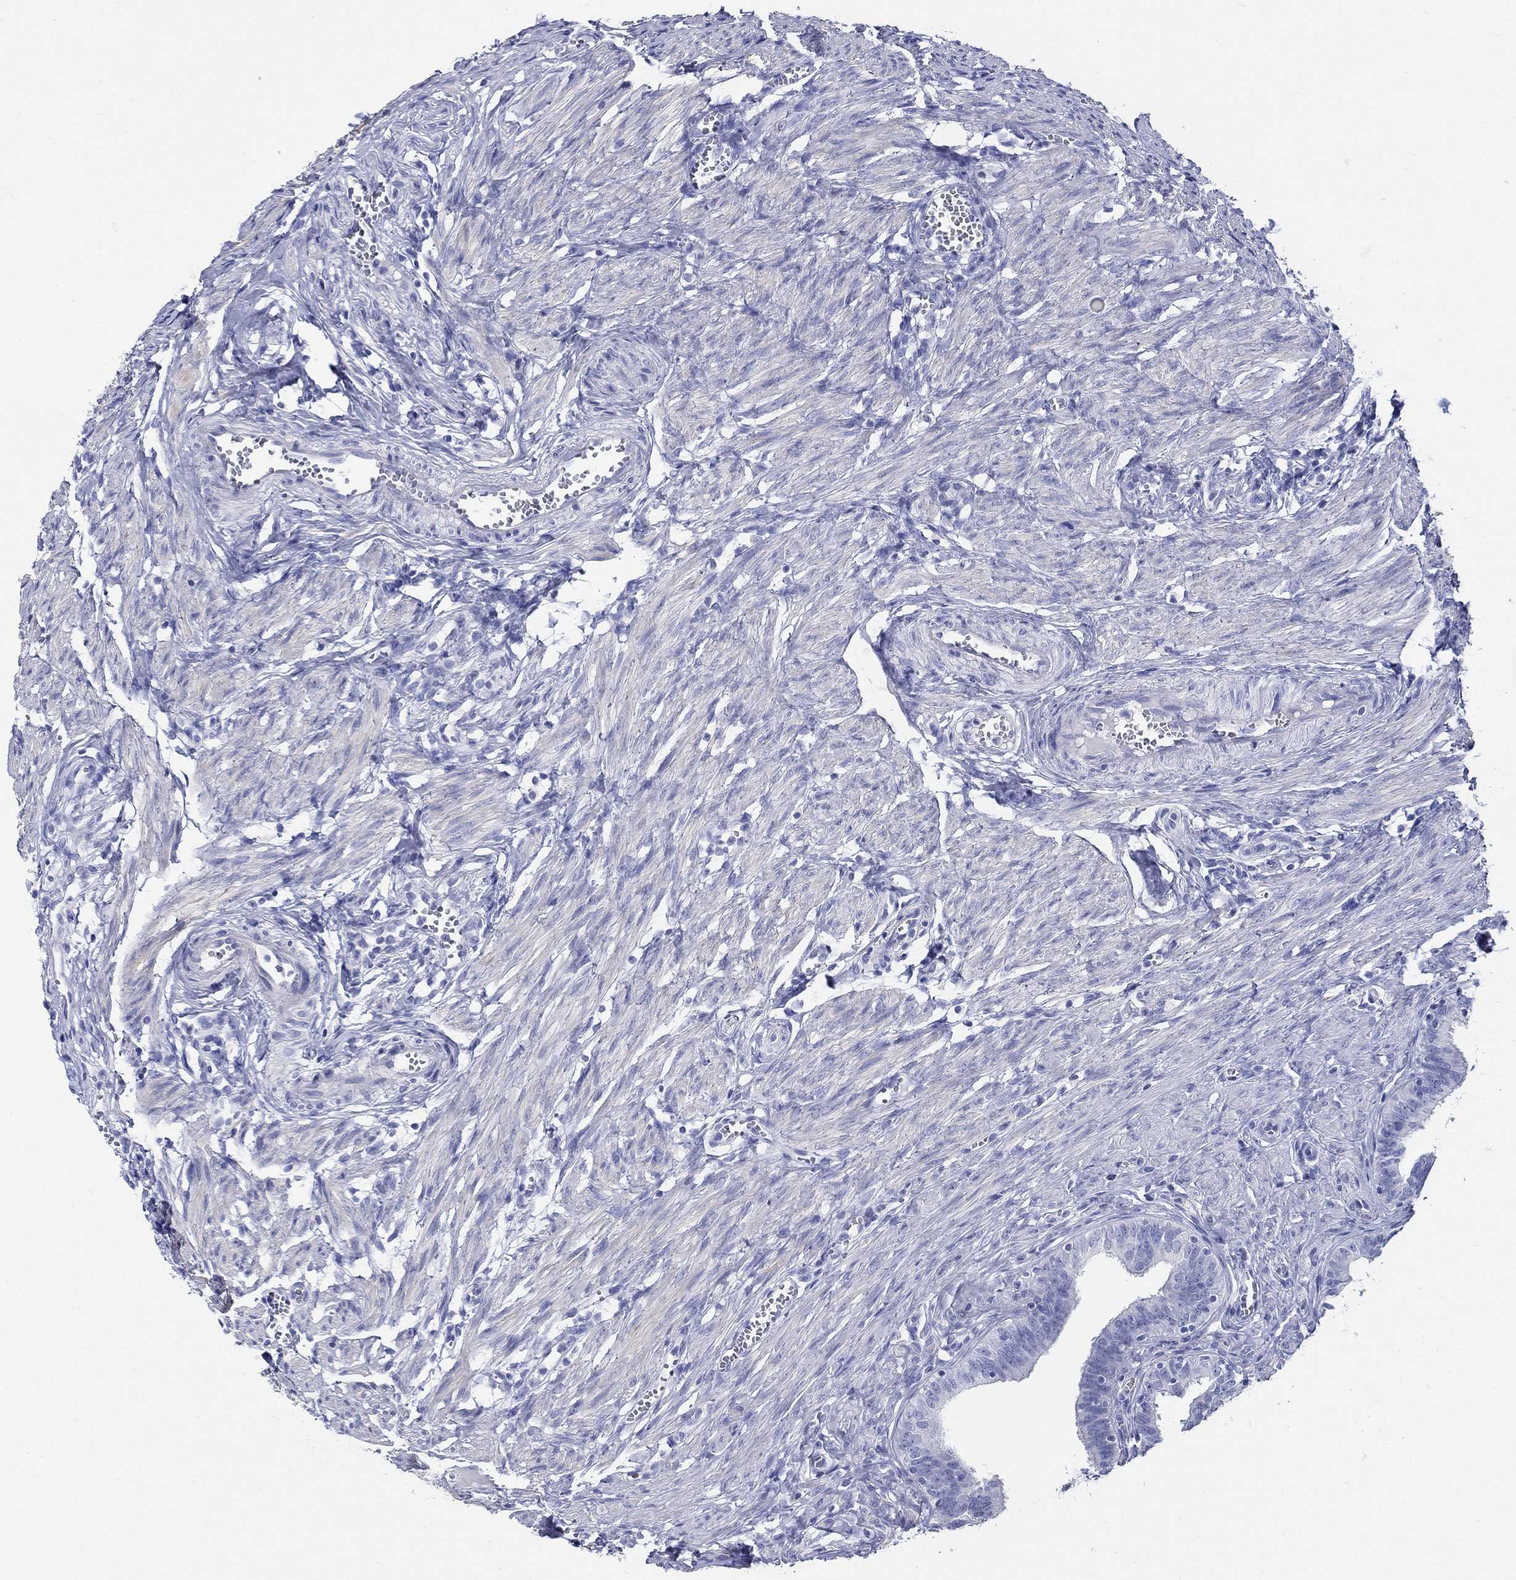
{"staining": {"intensity": "negative", "quantity": "none", "location": "none"}, "tissue": "fallopian tube", "cell_type": "Glandular cells", "image_type": "normal", "snomed": [{"axis": "morphology", "description": "Normal tissue, NOS"}, {"axis": "topography", "description": "Fallopian tube"}], "caption": "This micrograph is of normal fallopian tube stained with immunohistochemistry to label a protein in brown with the nuclei are counter-stained blue. There is no positivity in glandular cells. (DAB (3,3'-diaminobenzidine) immunohistochemistry (IHC), high magnification).", "gene": "CRYGS", "patient": {"sex": "female", "age": 25}}